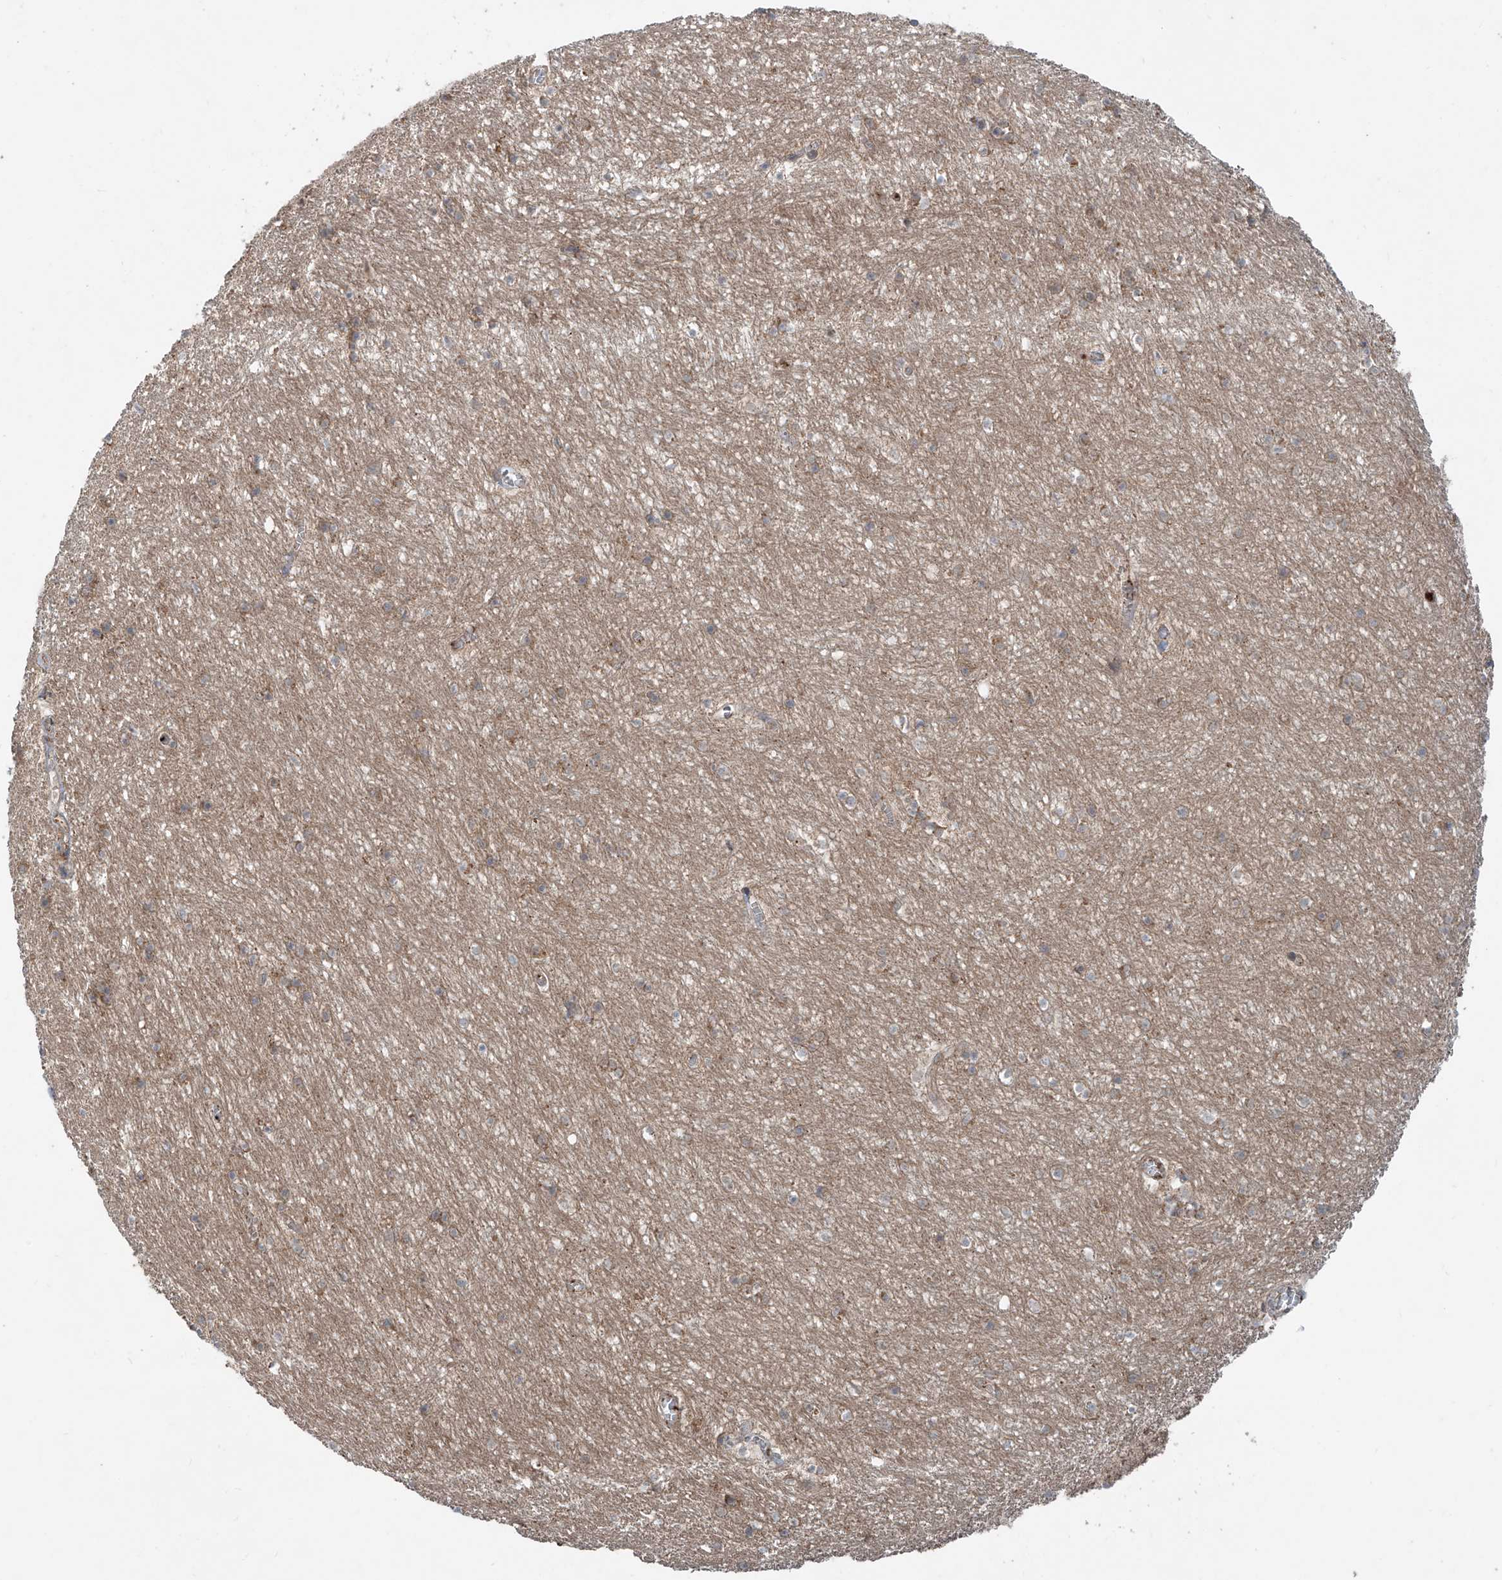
{"staining": {"intensity": "weak", "quantity": ">75%", "location": "cytoplasmic/membranous"}, "tissue": "hippocampus", "cell_type": "Glial cells", "image_type": "normal", "snomed": [{"axis": "morphology", "description": "Normal tissue, NOS"}, {"axis": "topography", "description": "Hippocampus"}], "caption": "Immunohistochemistry of benign human hippocampus exhibits low levels of weak cytoplasmic/membranous staining in approximately >75% of glial cells.", "gene": "ADAM23", "patient": {"sex": "female", "age": 64}}